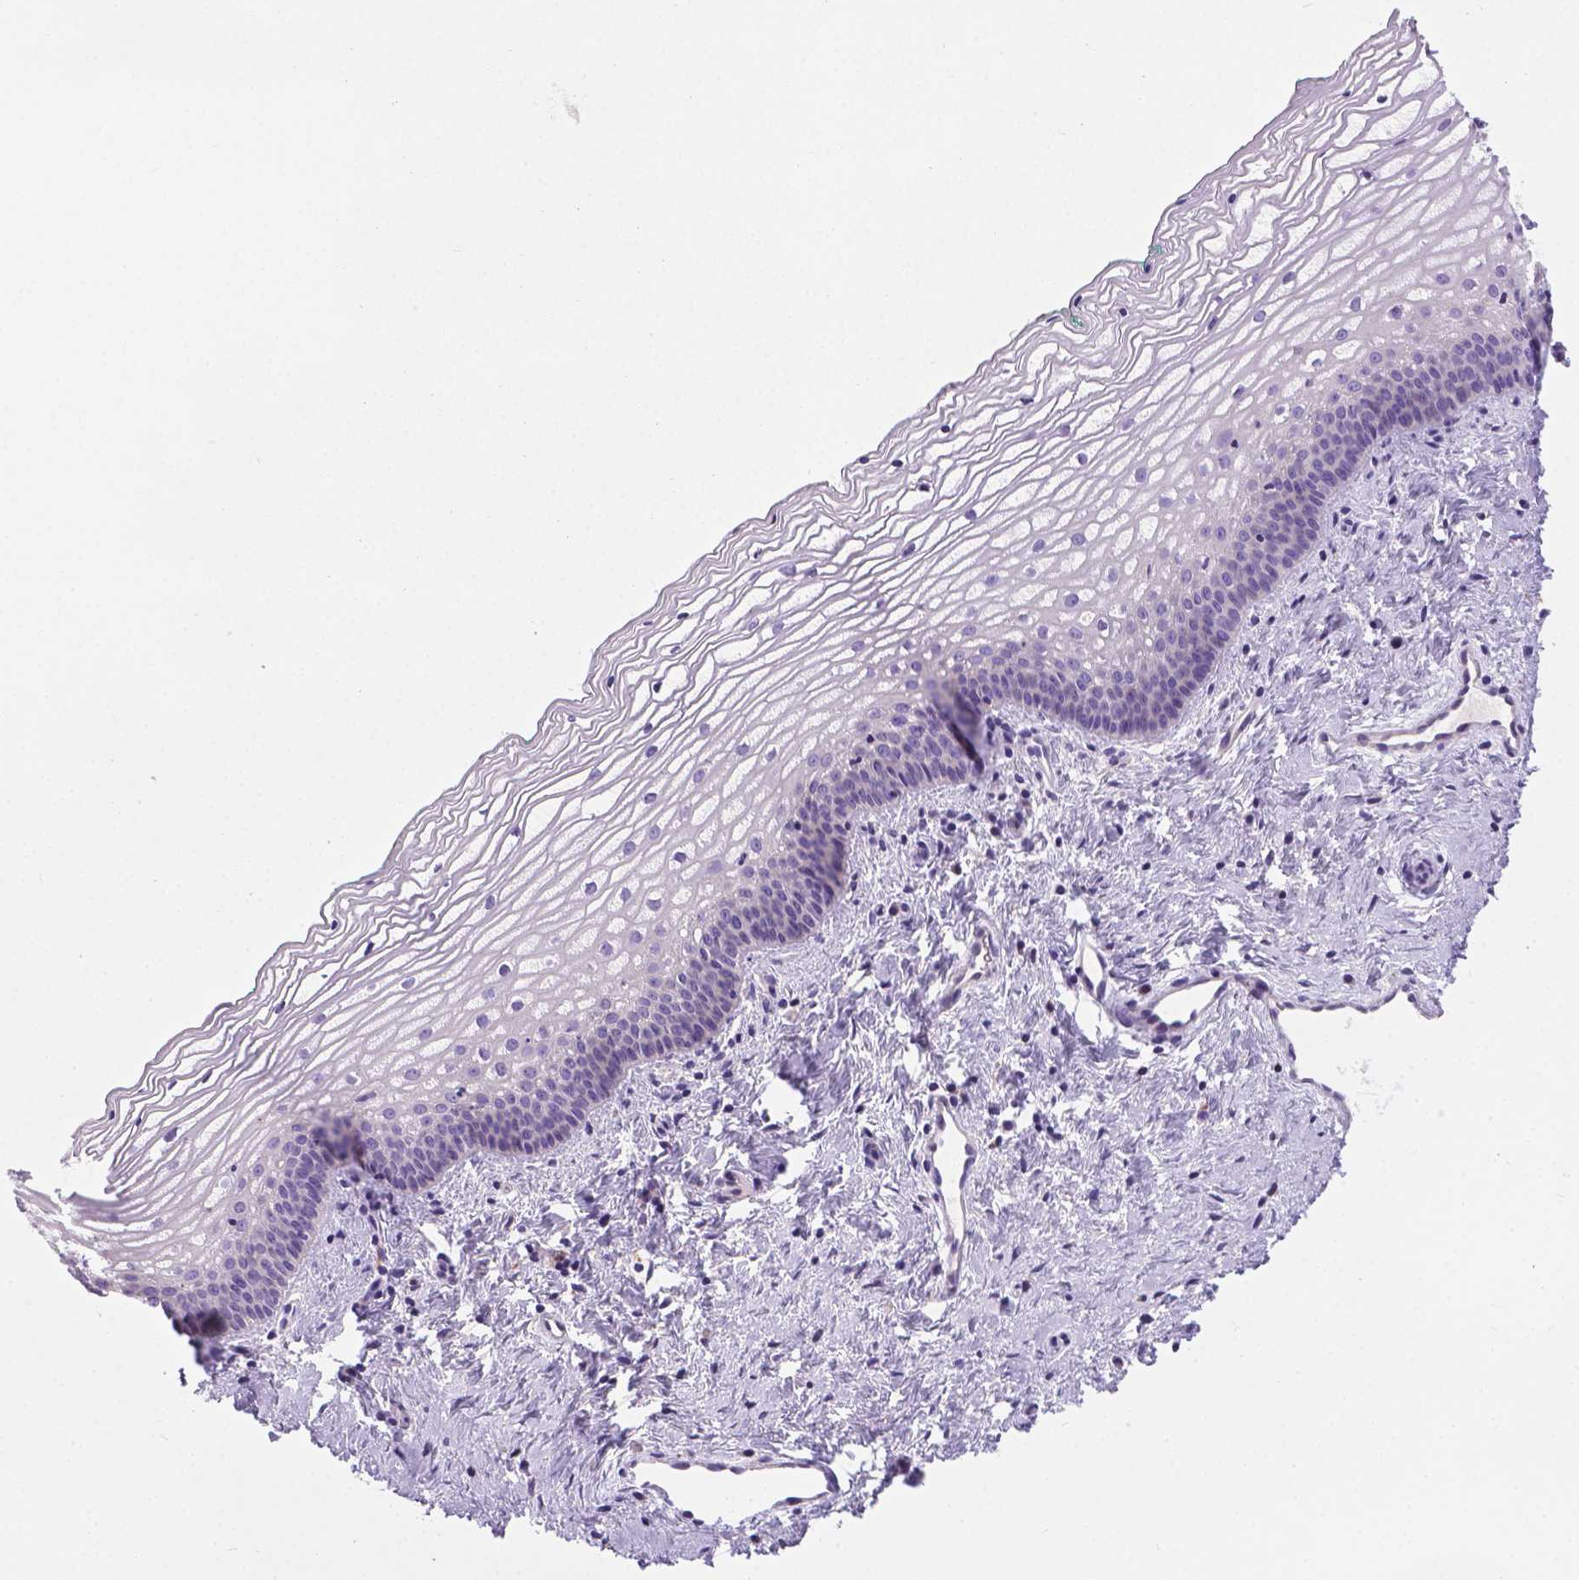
{"staining": {"intensity": "negative", "quantity": "none", "location": "none"}, "tissue": "vagina", "cell_type": "Squamous epithelial cells", "image_type": "normal", "snomed": [{"axis": "morphology", "description": "Normal tissue, NOS"}, {"axis": "topography", "description": "Vagina"}], "caption": "Micrograph shows no significant protein positivity in squamous epithelial cells of benign vagina. The staining was performed using DAB (3,3'-diaminobenzidine) to visualize the protein expression in brown, while the nuclei were stained in blue with hematoxylin (Magnification: 20x).", "gene": "TM4SF18", "patient": {"sex": "female", "age": 44}}